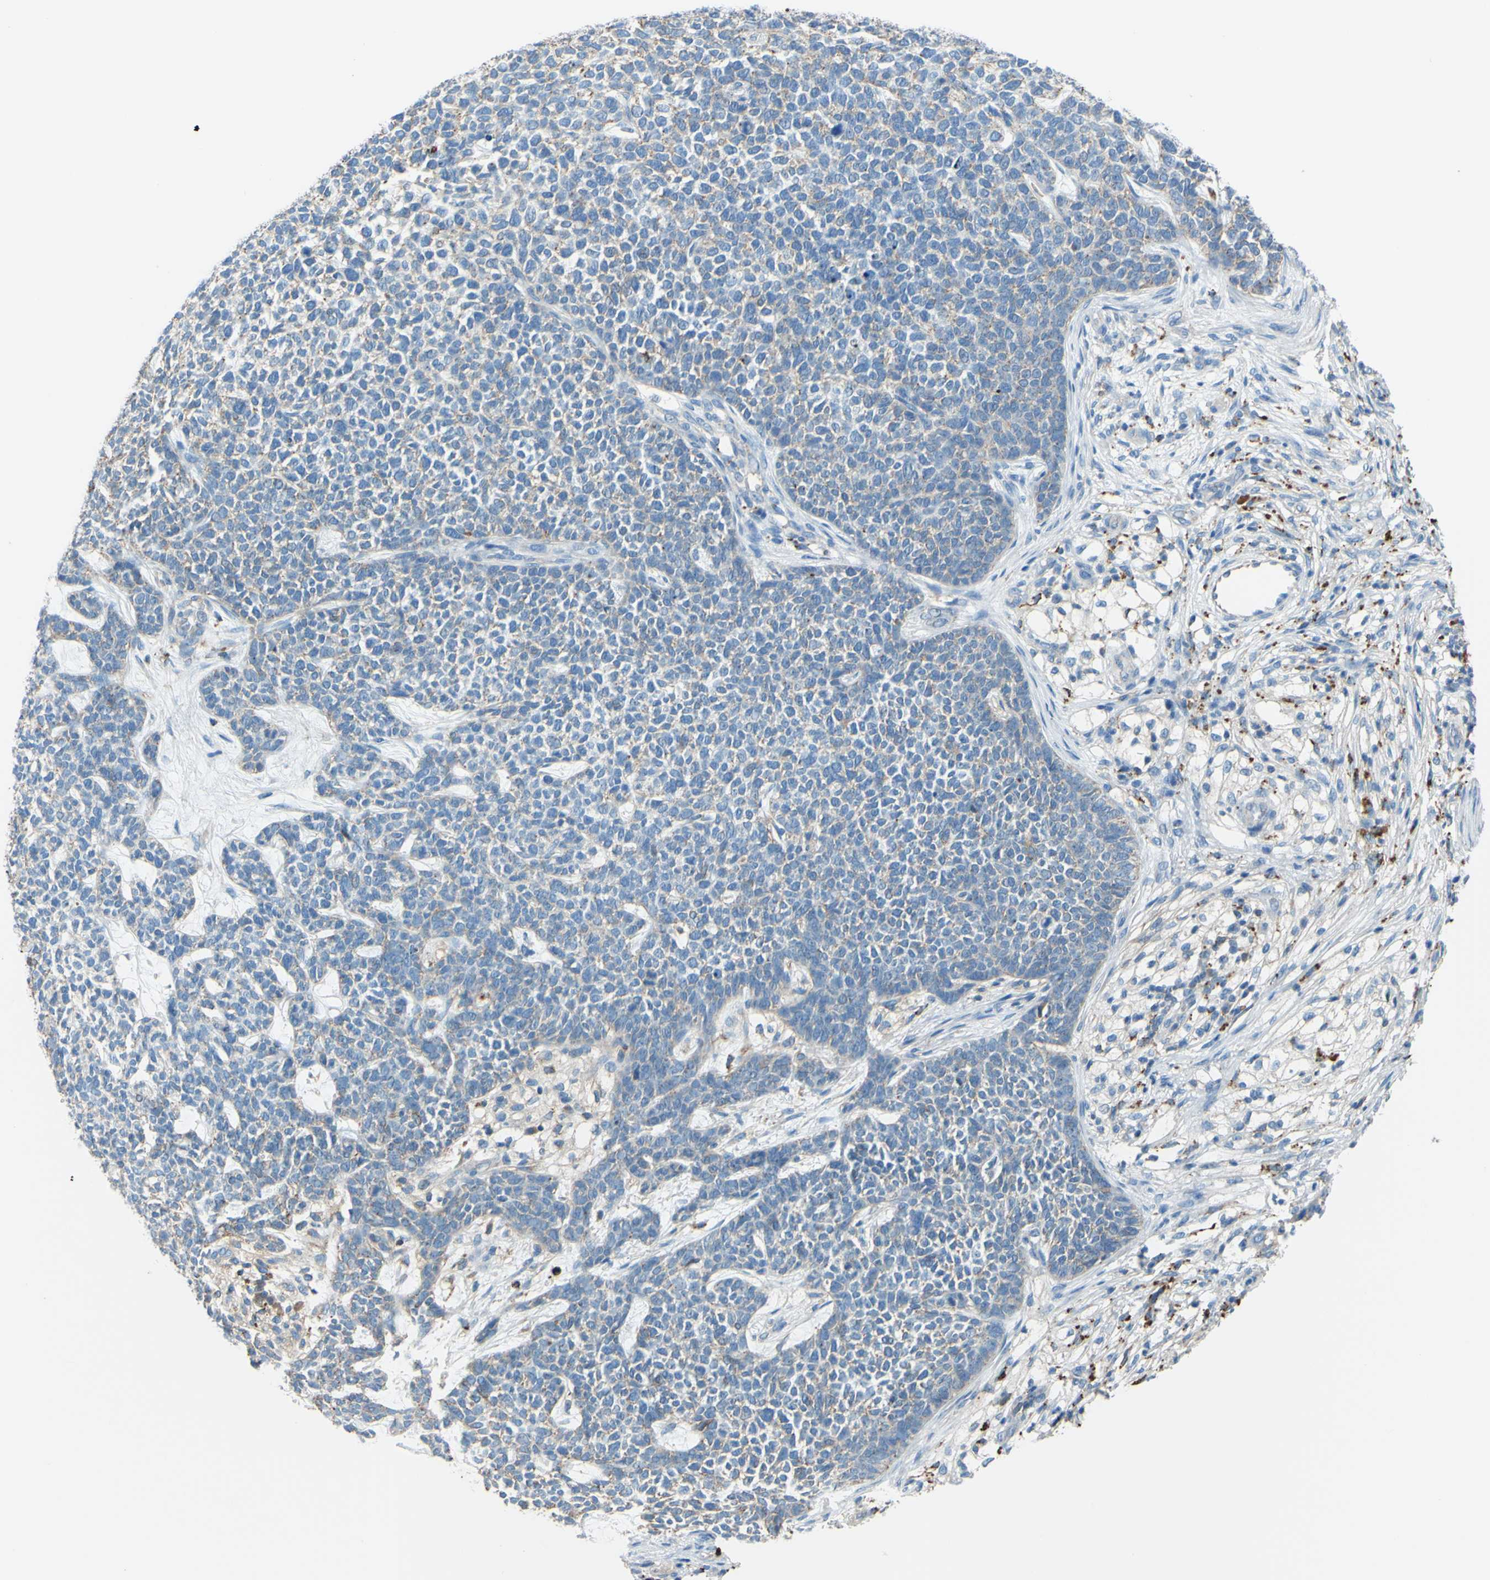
{"staining": {"intensity": "negative", "quantity": "none", "location": "none"}, "tissue": "skin cancer", "cell_type": "Tumor cells", "image_type": "cancer", "snomed": [{"axis": "morphology", "description": "Basal cell carcinoma"}, {"axis": "topography", "description": "Skin"}], "caption": "The IHC histopathology image has no significant expression in tumor cells of skin cancer tissue. (Stains: DAB (3,3'-diaminobenzidine) immunohistochemistry with hematoxylin counter stain, Microscopy: brightfield microscopy at high magnification).", "gene": "CTSD", "patient": {"sex": "female", "age": 84}}